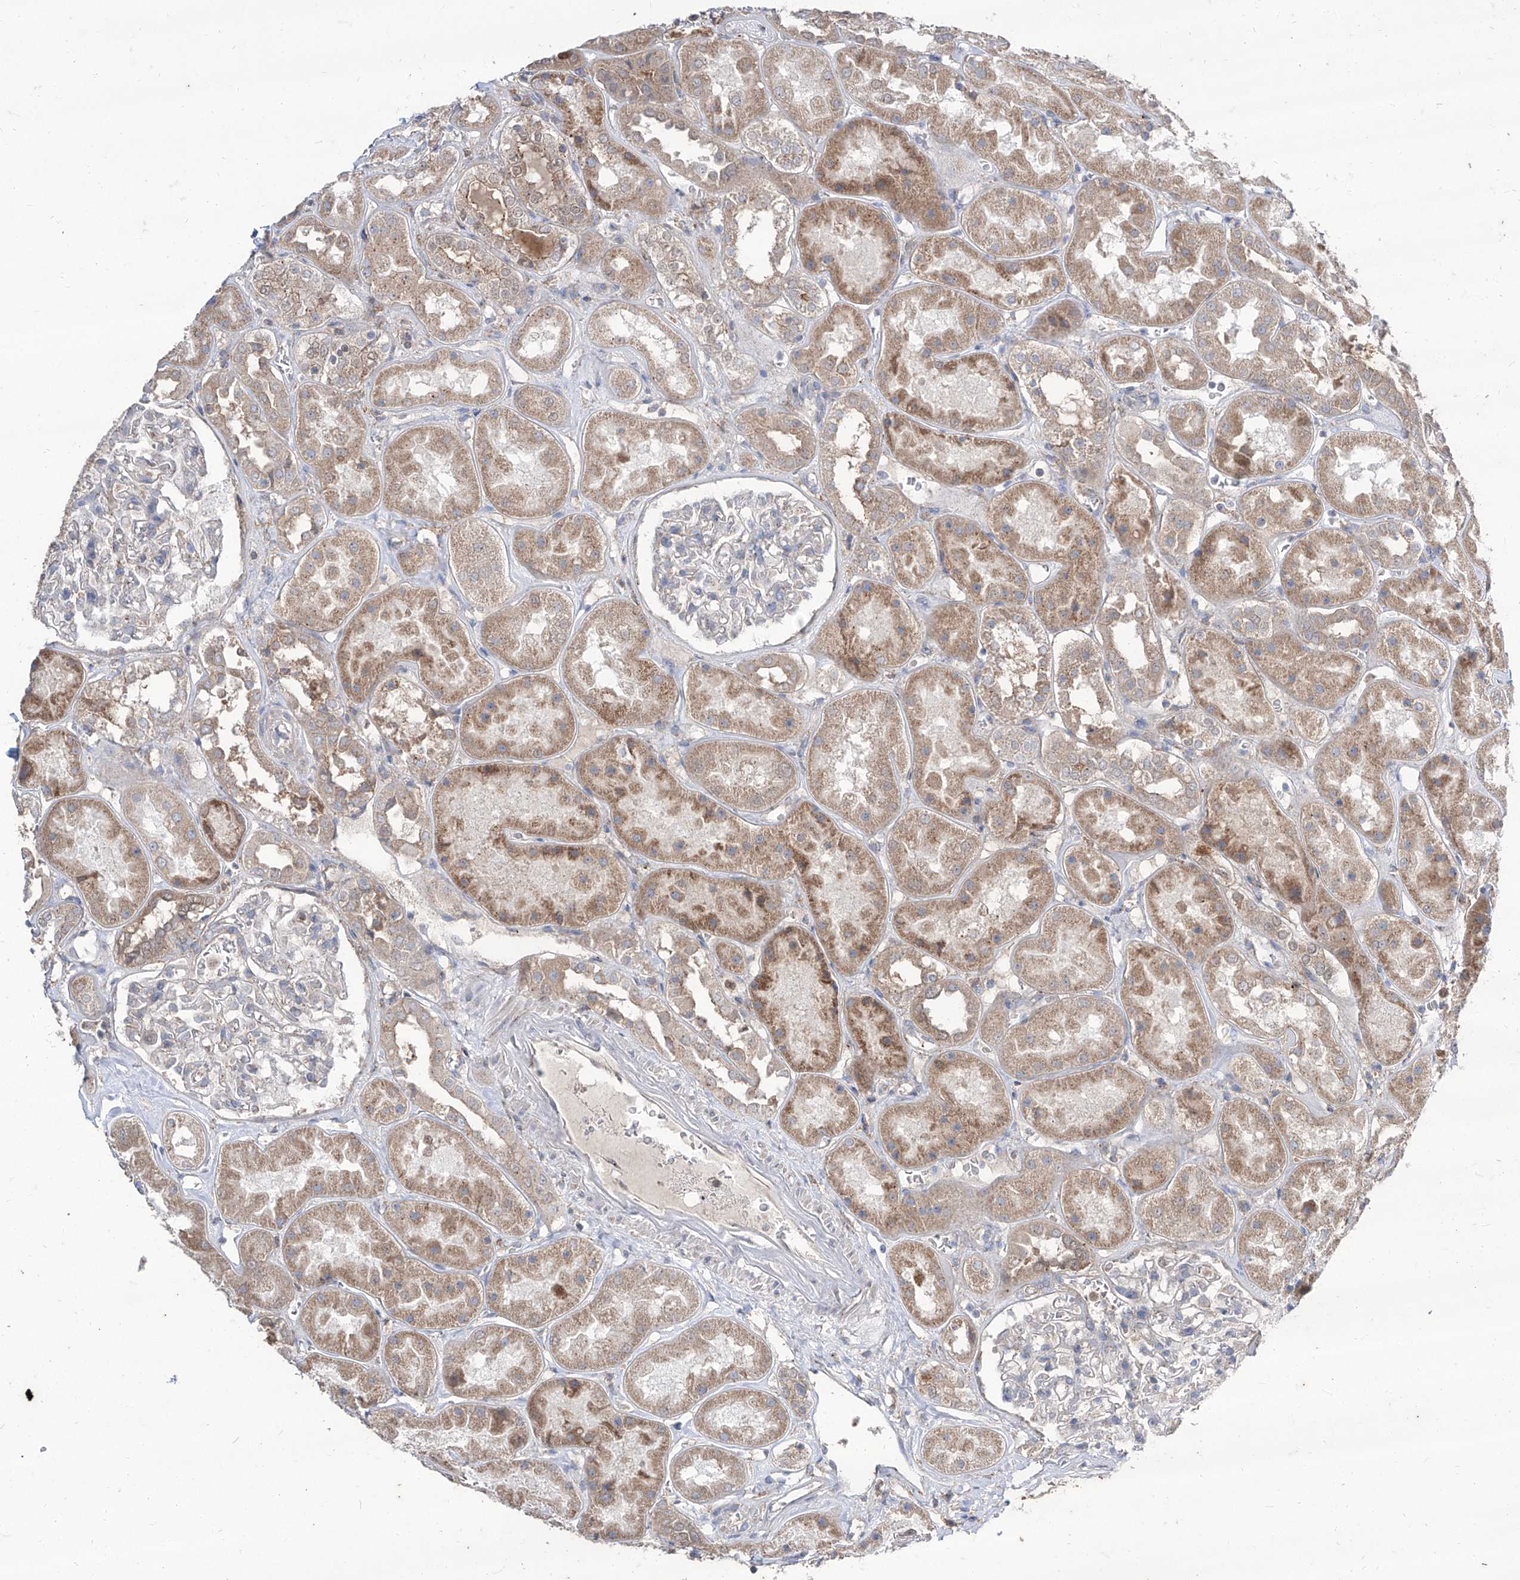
{"staining": {"intensity": "negative", "quantity": "none", "location": "none"}, "tissue": "kidney", "cell_type": "Cells in glomeruli", "image_type": "normal", "snomed": [{"axis": "morphology", "description": "Normal tissue, NOS"}, {"axis": "topography", "description": "Kidney"}], "caption": "Immunohistochemistry (IHC) image of benign kidney: human kidney stained with DAB (3,3'-diaminobenzidine) shows no significant protein expression in cells in glomeruli. (DAB IHC visualized using brightfield microscopy, high magnification).", "gene": "BROX", "patient": {"sex": "male", "age": 70}}